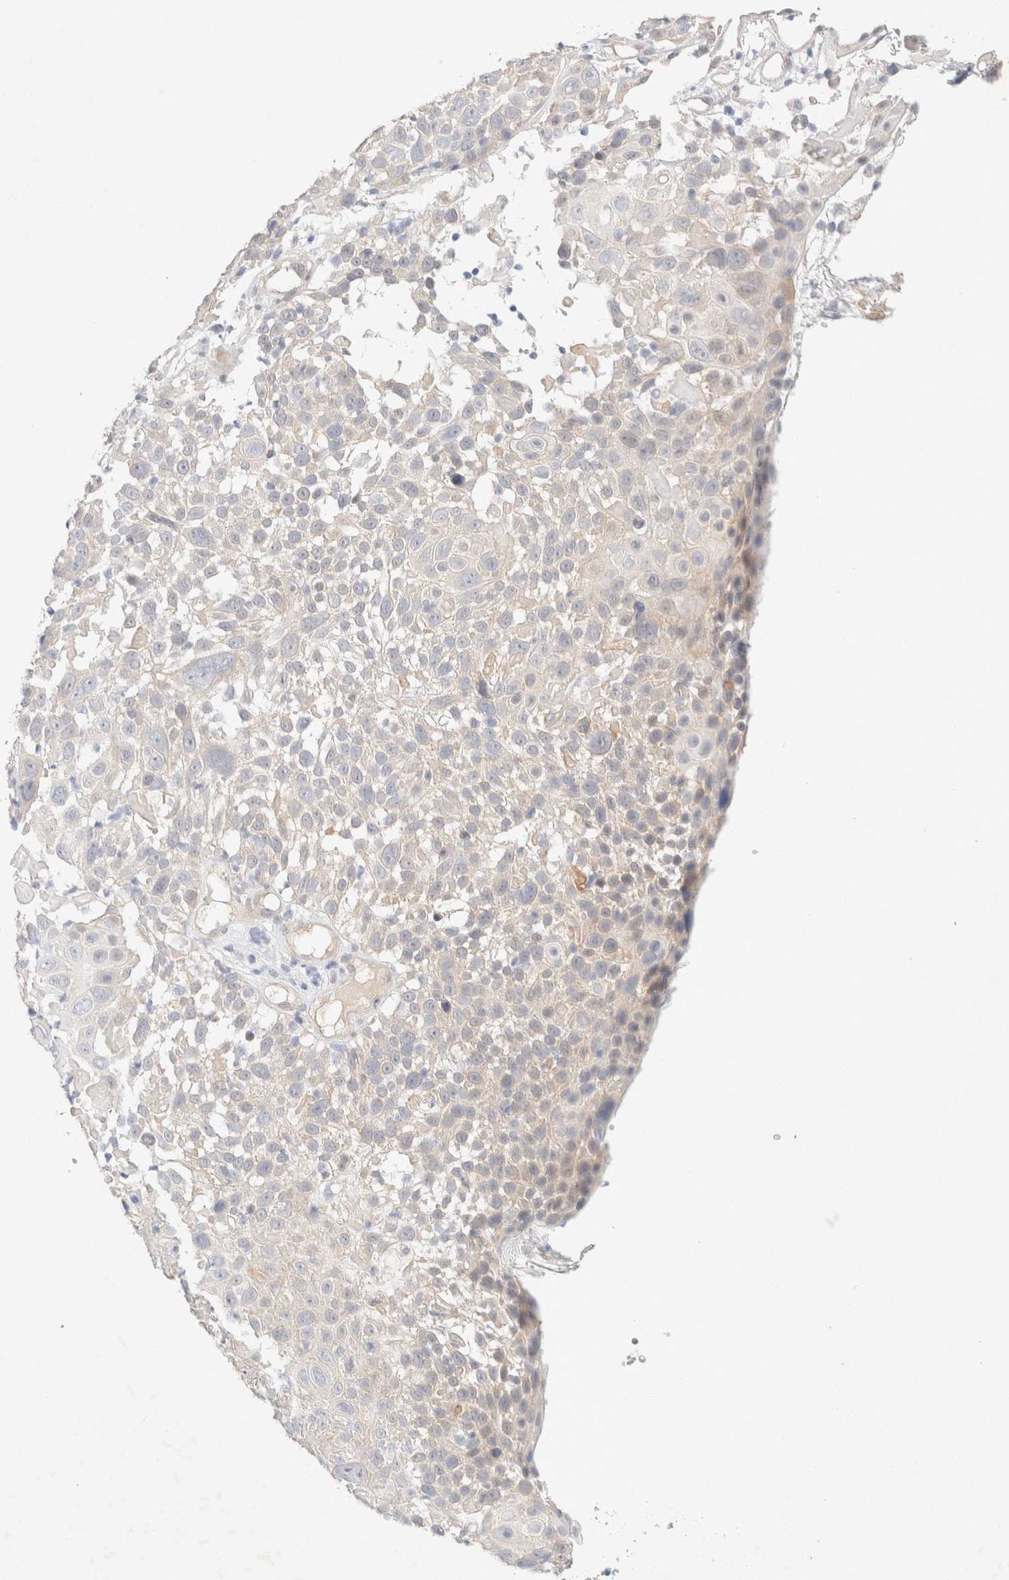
{"staining": {"intensity": "weak", "quantity": "<25%", "location": "cytoplasmic/membranous"}, "tissue": "cervical cancer", "cell_type": "Tumor cells", "image_type": "cancer", "snomed": [{"axis": "morphology", "description": "Squamous cell carcinoma, NOS"}, {"axis": "topography", "description": "Cervix"}], "caption": "Immunohistochemistry (IHC) histopathology image of human squamous cell carcinoma (cervical) stained for a protein (brown), which reveals no expression in tumor cells.", "gene": "CSNK1E", "patient": {"sex": "female", "age": 74}}